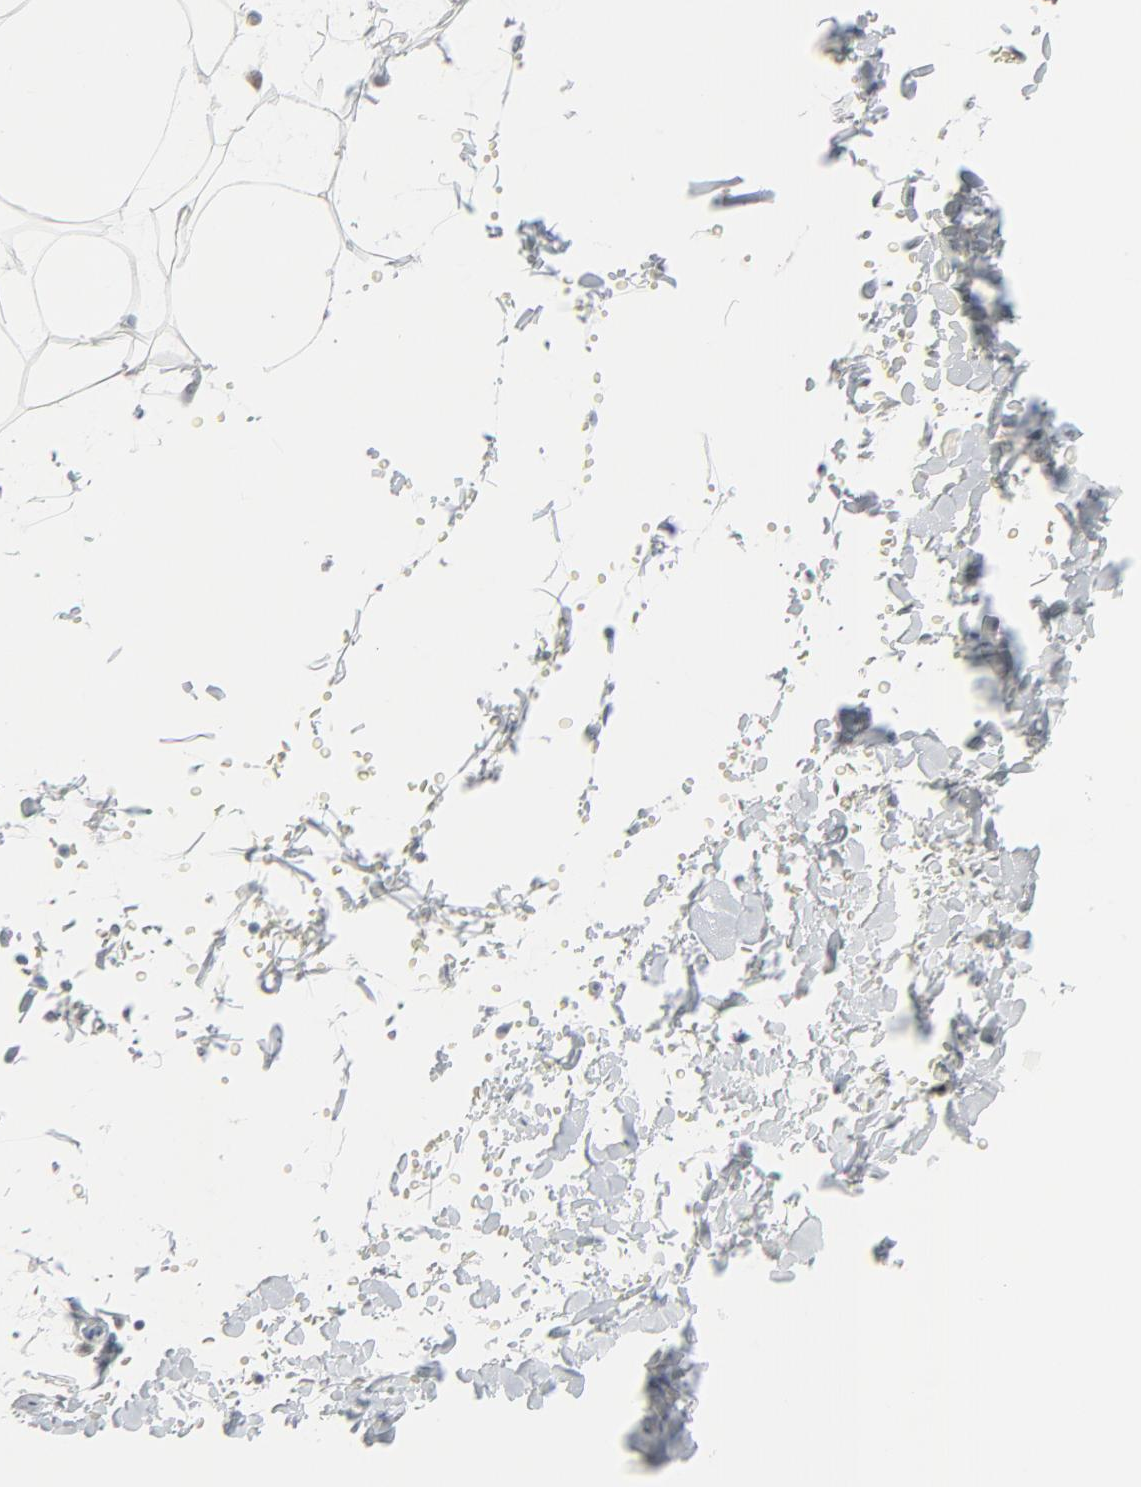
{"staining": {"intensity": "negative", "quantity": "none", "location": "none"}, "tissue": "adipose tissue", "cell_type": "Adipocytes", "image_type": "normal", "snomed": [{"axis": "morphology", "description": "Normal tissue, NOS"}, {"axis": "morphology", "description": "Squamous cell carcinoma, NOS"}, {"axis": "topography", "description": "Skin"}, {"axis": "topography", "description": "Peripheral nerve tissue"}], "caption": "Immunohistochemistry (IHC) photomicrograph of normal adipose tissue: adipose tissue stained with DAB exhibits no significant protein expression in adipocytes.", "gene": "MITF", "patient": {"sex": "male", "age": 83}}